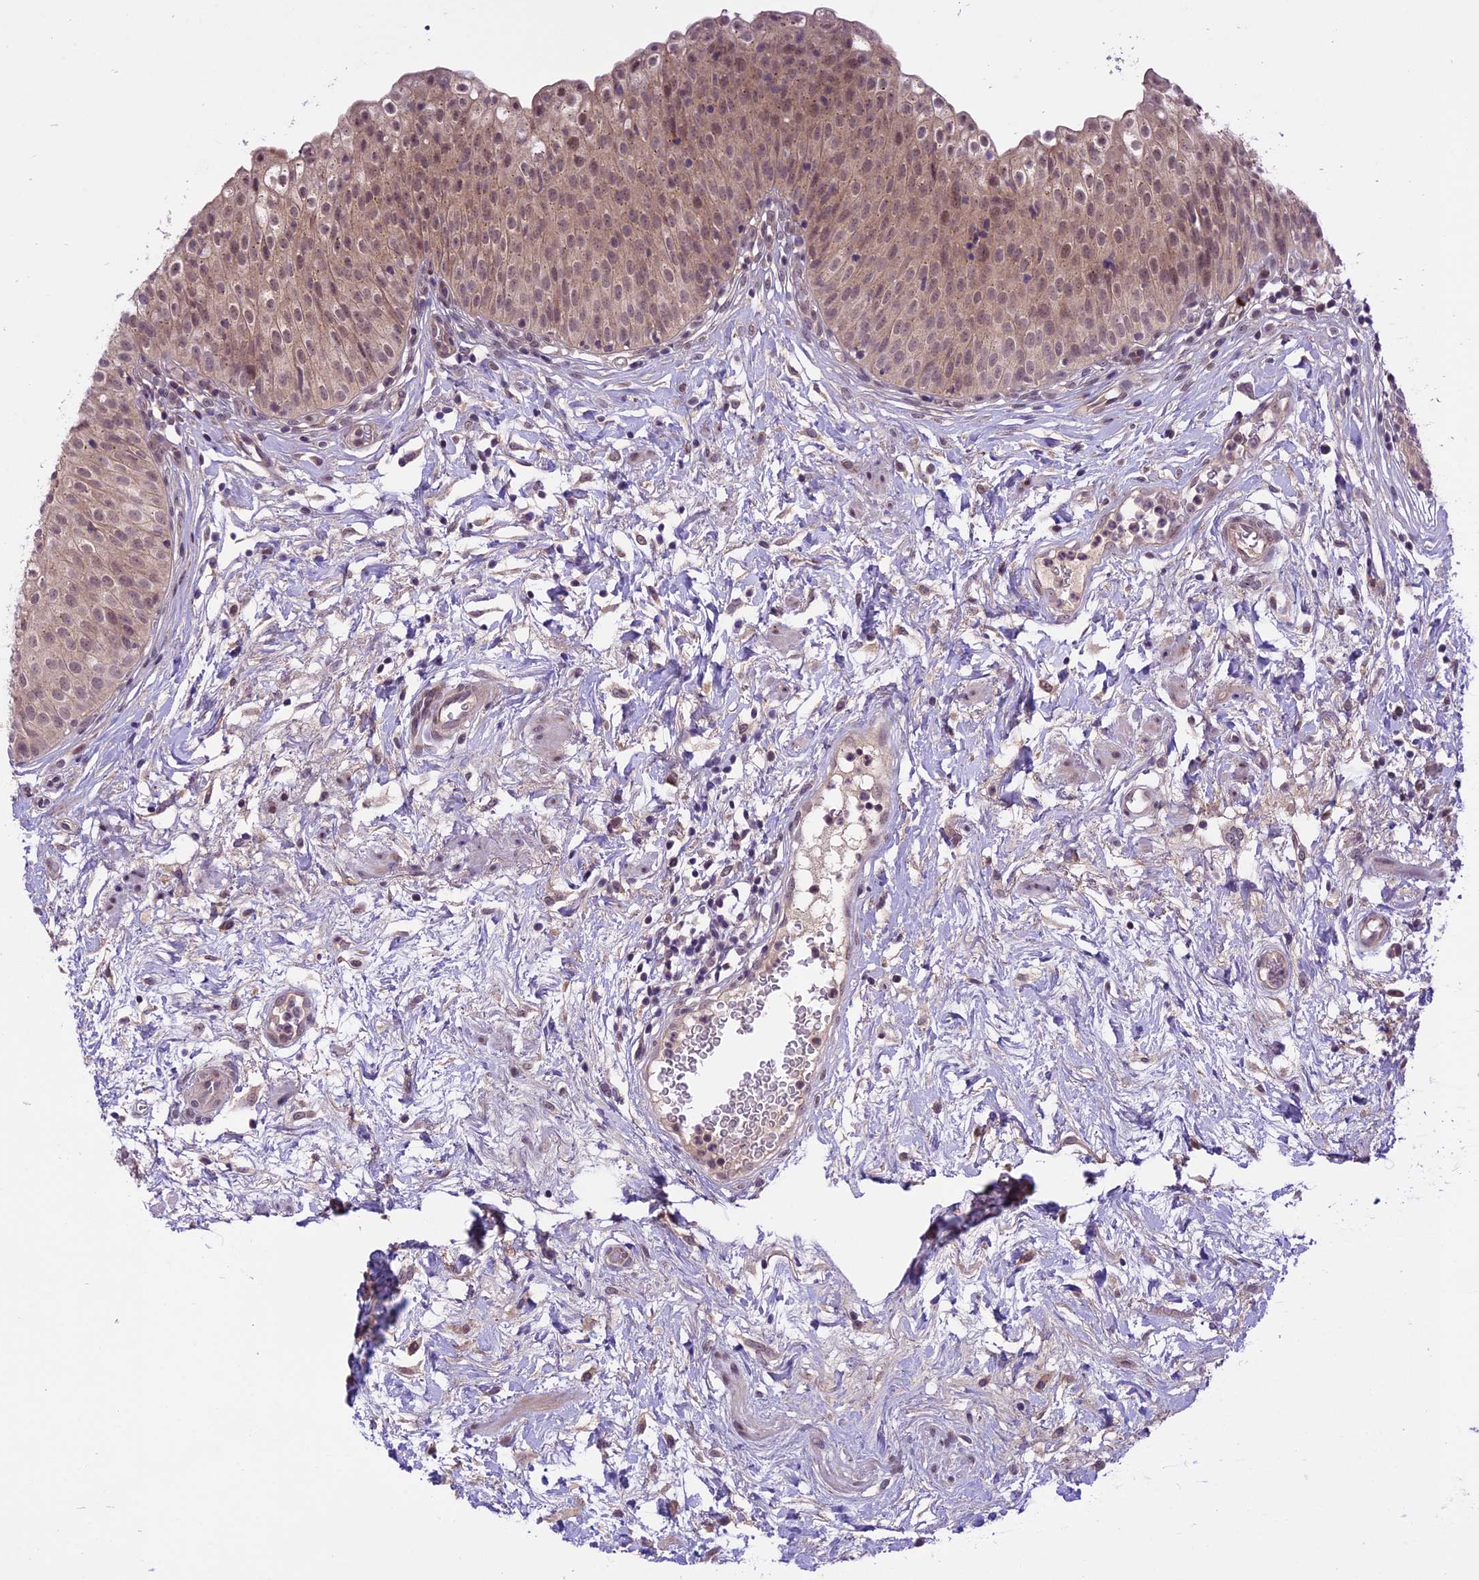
{"staining": {"intensity": "moderate", "quantity": ">75%", "location": "cytoplasmic/membranous,nuclear"}, "tissue": "urinary bladder", "cell_type": "Urothelial cells", "image_type": "normal", "snomed": [{"axis": "morphology", "description": "Normal tissue, NOS"}, {"axis": "topography", "description": "Urinary bladder"}], "caption": "Immunohistochemistry (IHC) staining of benign urinary bladder, which exhibits medium levels of moderate cytoplasmic/membranous,nuclear positivity in about >75% of urothelial cells indicating moderate cytoplasmic/membranous,nuclear protein expression. The staining was performed using DAB (3,3'-diaminobenzidine) (brown) for protein detection and nuclei were counterstained in hematoxylin (blue).", "gene": "SPRED1", "patient": {"sex": "male", "age": 55}}